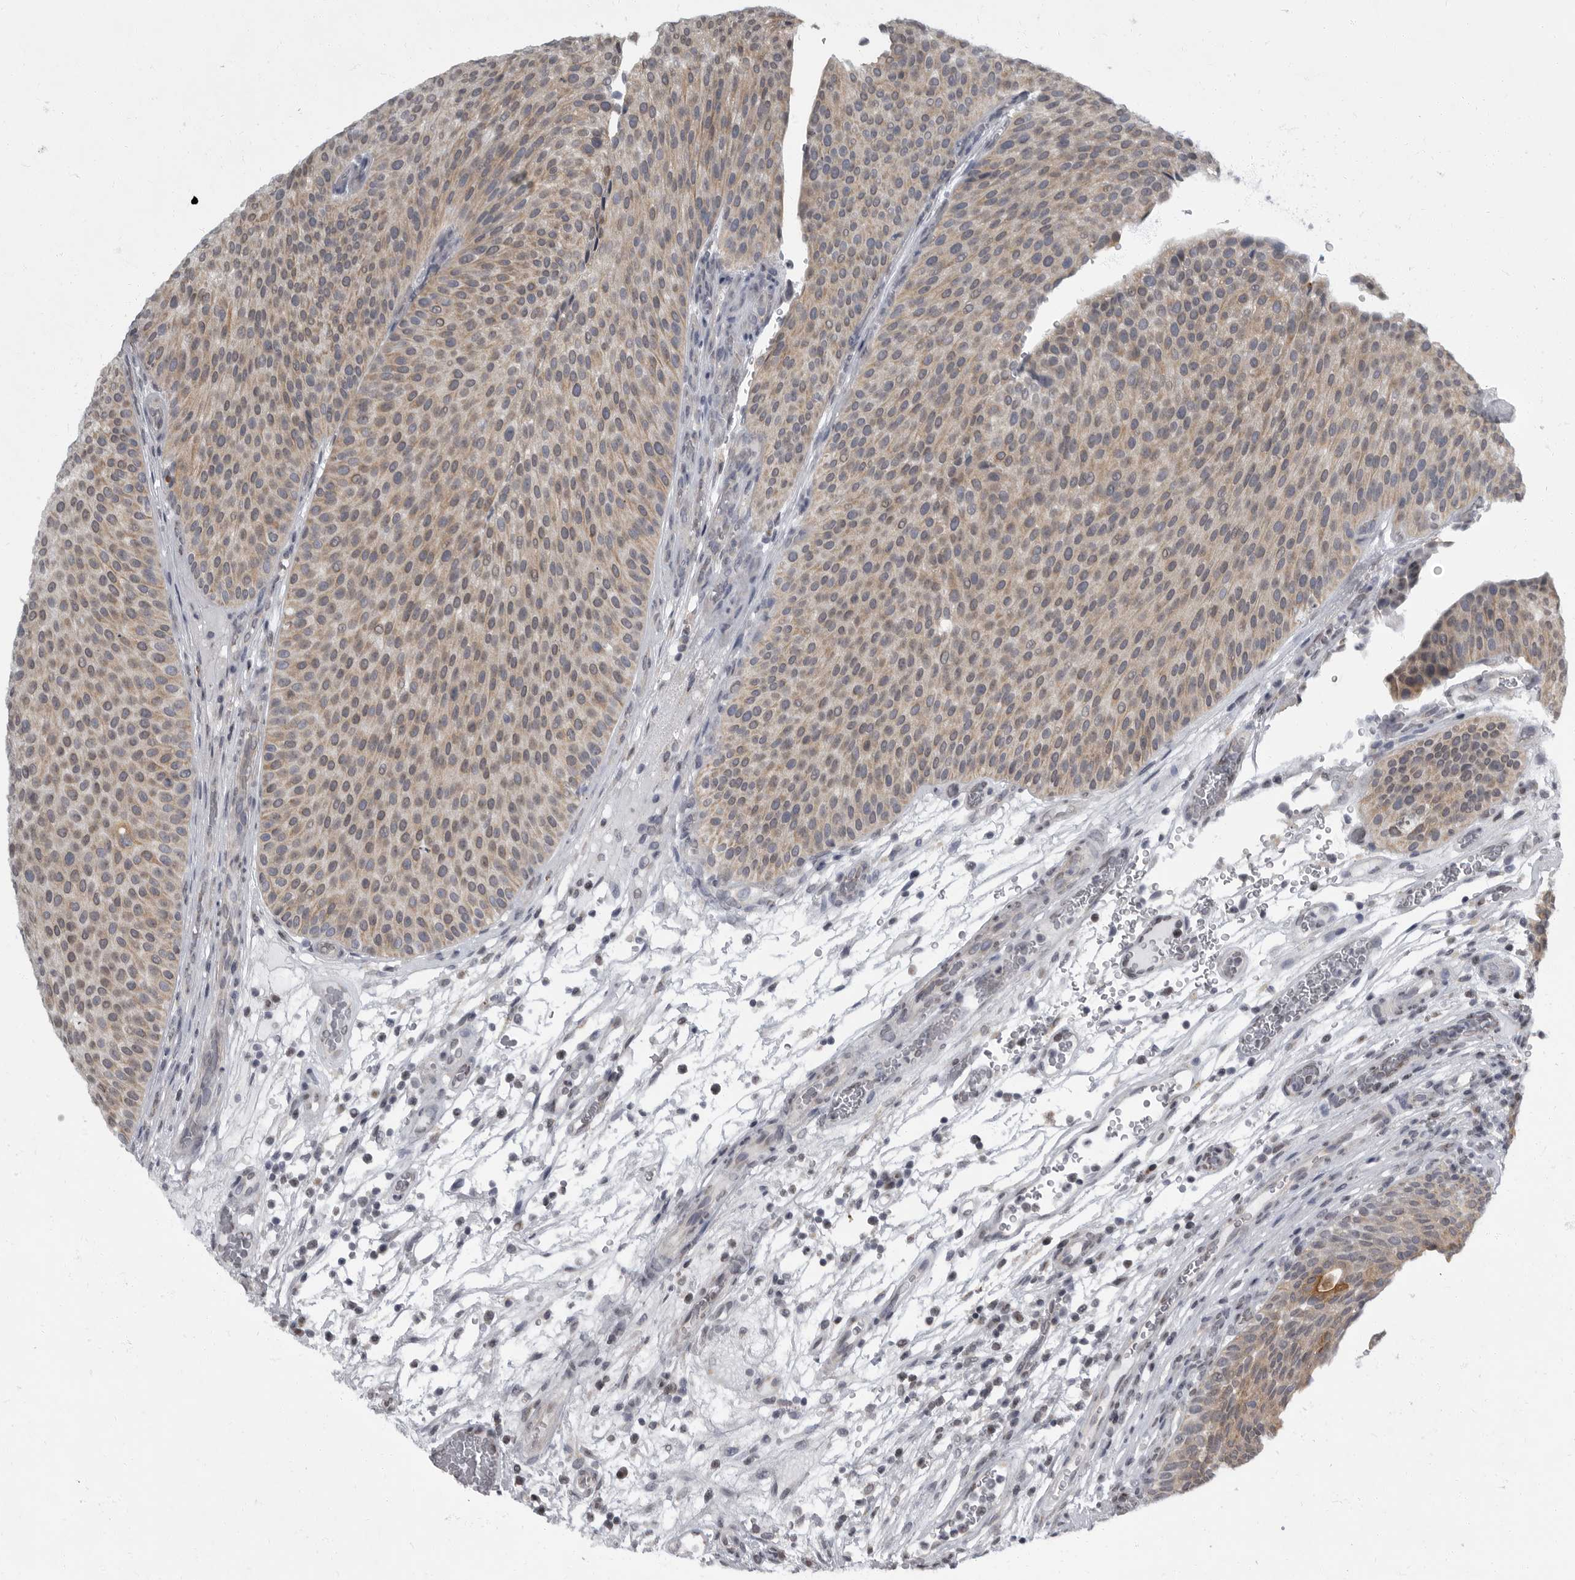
{"staining": {"intensity": "weak", "quantity": ">75%", "location": "cytoplasmic/membranous"}, "tissue": "urothelial cancer", "cell_type": "Tumor cells", "image_type": "cancer", "snomed": [{"axis": "morphology", "description": "Normal tissue, NOS"}, {"axis": "morphology", "description": "Urothelial carcinoma, Low grade"}, {"axis": "topography", "description": "Smooth muscle"}, {"axis": "topography", "description": "Urinary bladder"}], "caption": "Urothelial cancer stained for a protein exhibits weak cytoplasmic/membranous positivity in tumor cells.", "gene": "EVI5", "patient": {"sex": "male", "age": 60}}